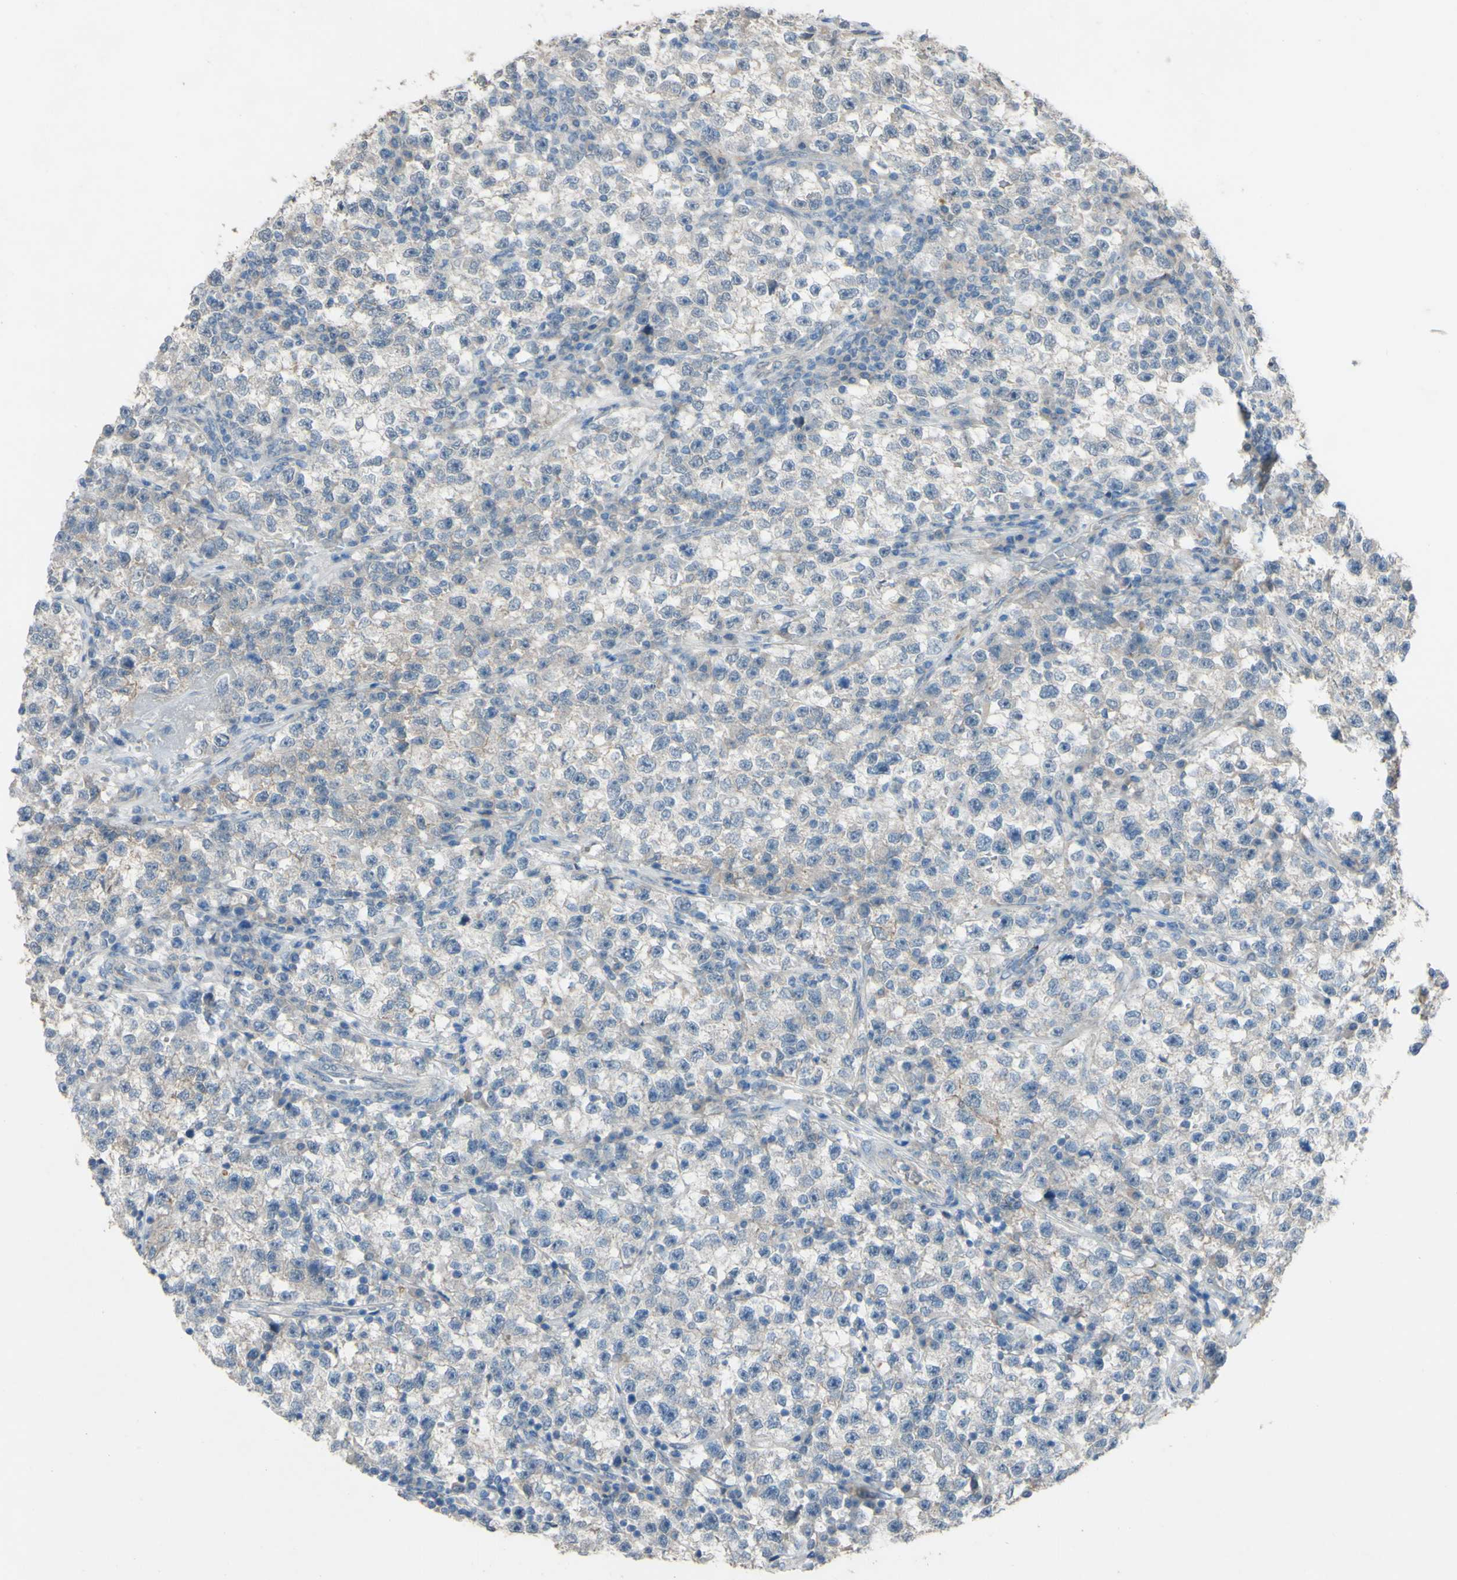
{"staining": {"intensity": "negative", "quantity": "none", "location": "none"}, "tissue": "testis cancer", "cell_type": "Tumor cells", "image_type": "cancer", "snomed": [{"axis": "morphology", "description": "Seminoma, NOS"}, {"axis": "topography", "description": "Testis"}], "caption": "IHC micrograph of neoplastic tissue: human seminoma (testis) stained with DAB (3,3'-diaminobenzidine) shows no significant protein expression in tumor cells.", "gene": "CDCP1", "patient": {"sex": "male", "age": 22}}